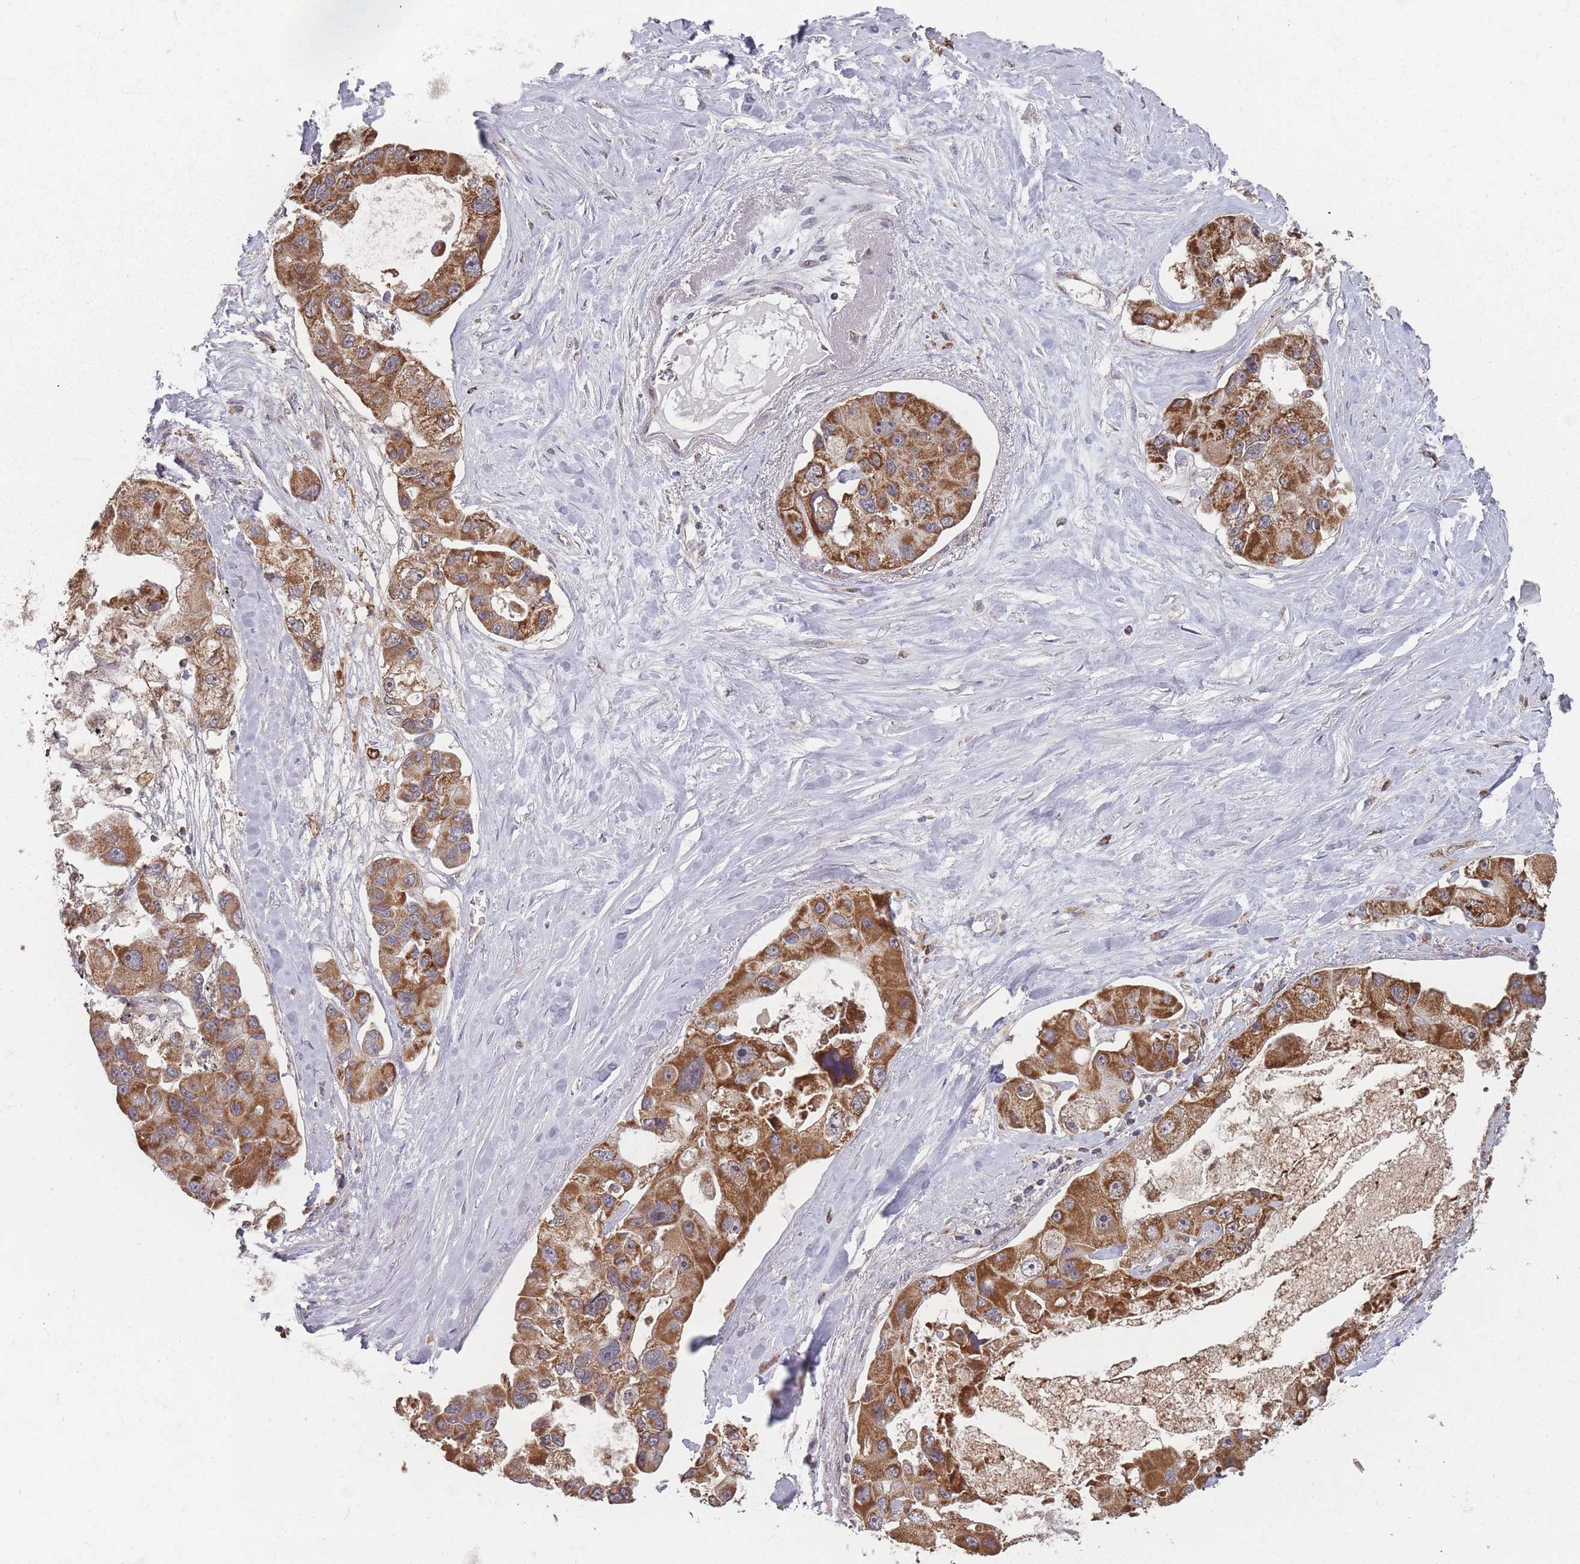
{"staining": {"intensity": "strong", "quantity": ">75%", "location": "cytoplasmic/membranous"}, "tissue": "lung cancer", "cell_type": "Tumor cells", "image_type": "cancer", "snomed": [{"axis": "morphology", "description": "Adenocarcinoma, NOS"}, {"axis": "topography", "description": "Lung"}], "caption": "The histopathology image demonstrates staining of lung cancer, revealing strong cytoplasmic/membranous protein staining (brown color) within tumor cells.", "gene": "PSMB3", "patient": {"sex": "female", "age": 54}}